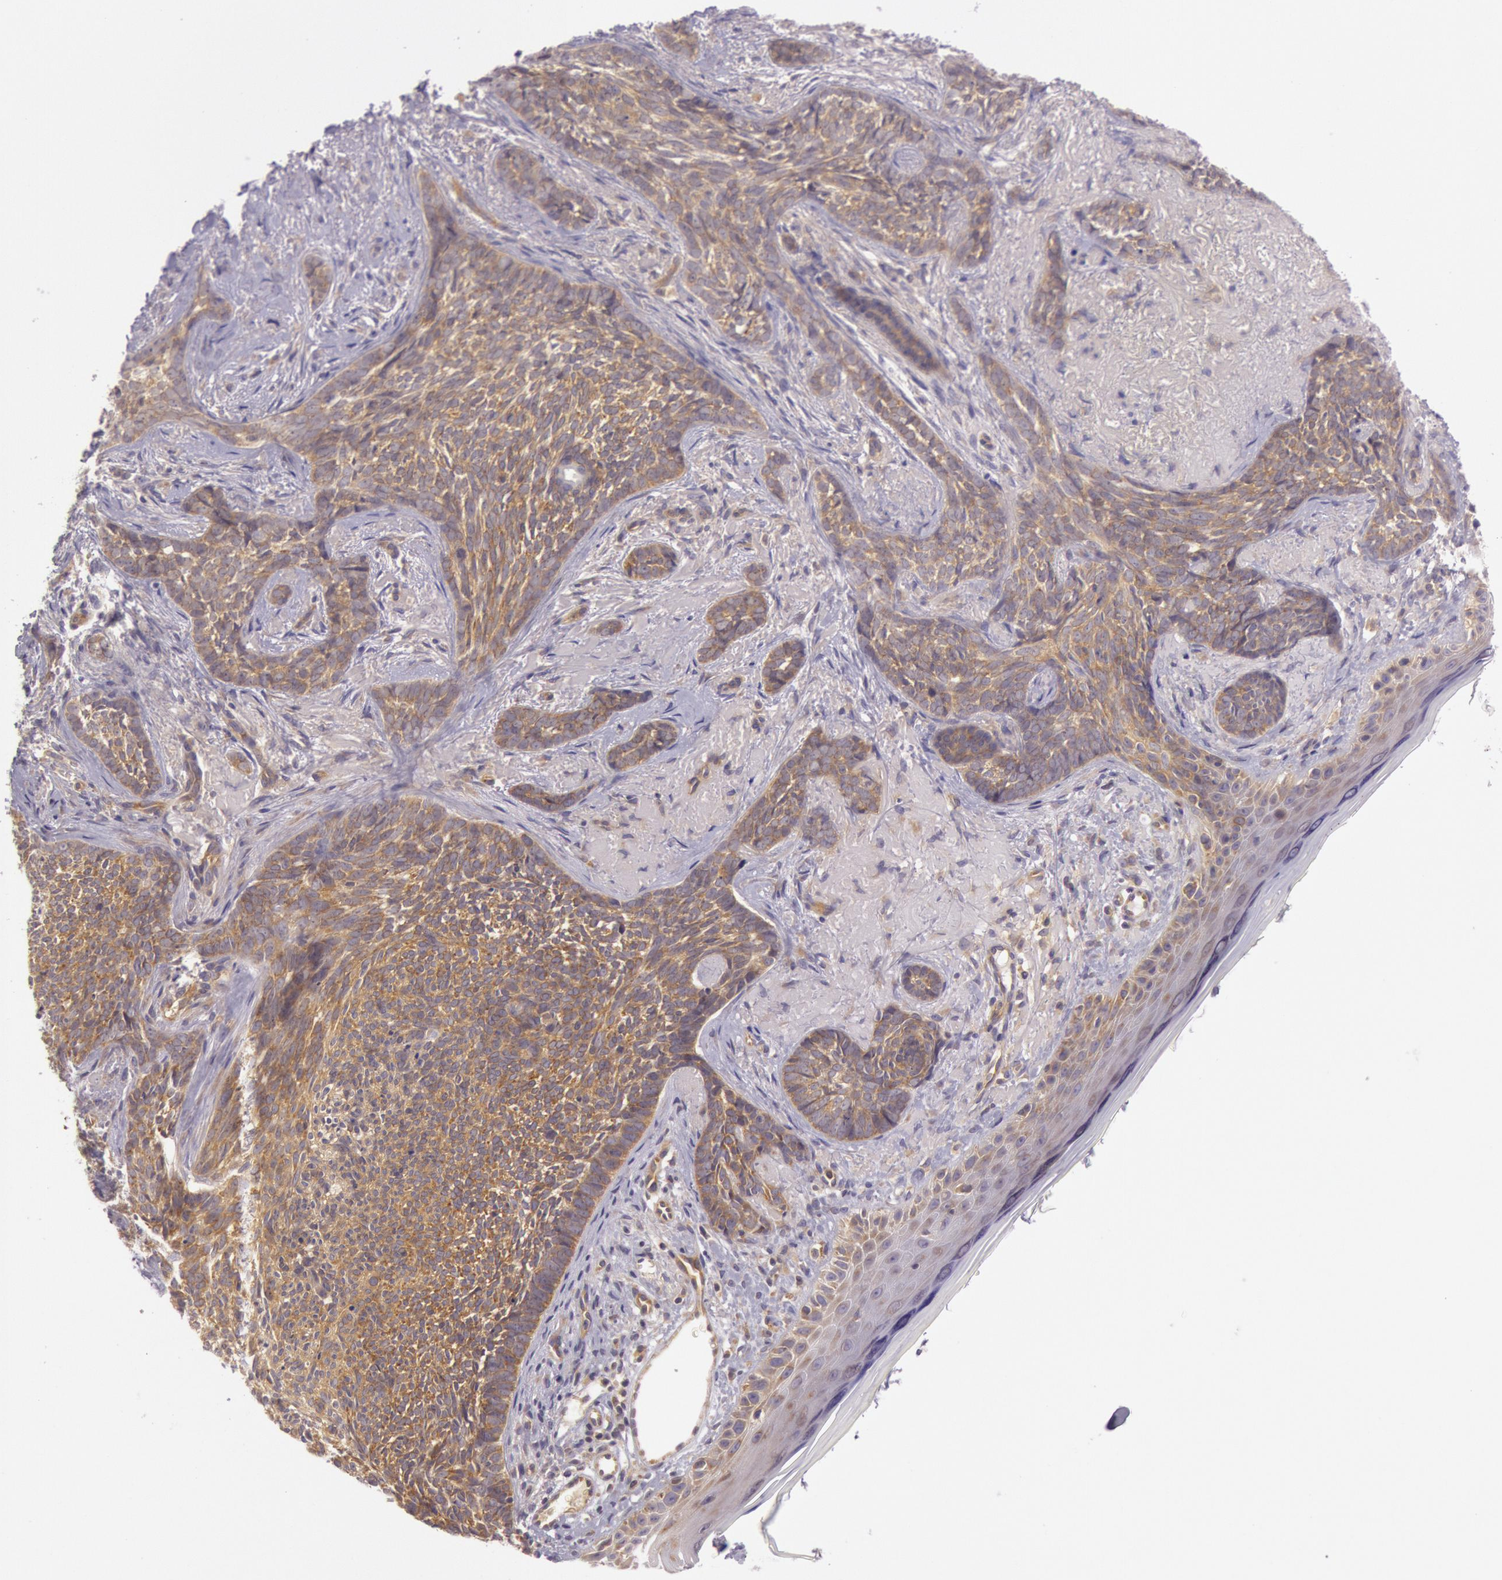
{"staining": {"intensity": "weak", "quantity": ">75%", "location": "cytoplasmic/membranous"}, "tissue": "skin cancer", "cell_type": "Tumor cells", "image_type": "cancer", "snomed": [{"axis": "morphology", "description": "Basal cell carcinoma"}, {"axis": "topography", "description": "Skin"}], "caption": "Immunohistochemistry (IHC) of basal cell carcinoma (skin) reveals low levels of weak cytoplasmic/membranous positivity in about >75% of tumor cells.", "gene": "CHUK", "patient": {"sex": "female", "age": 81}}